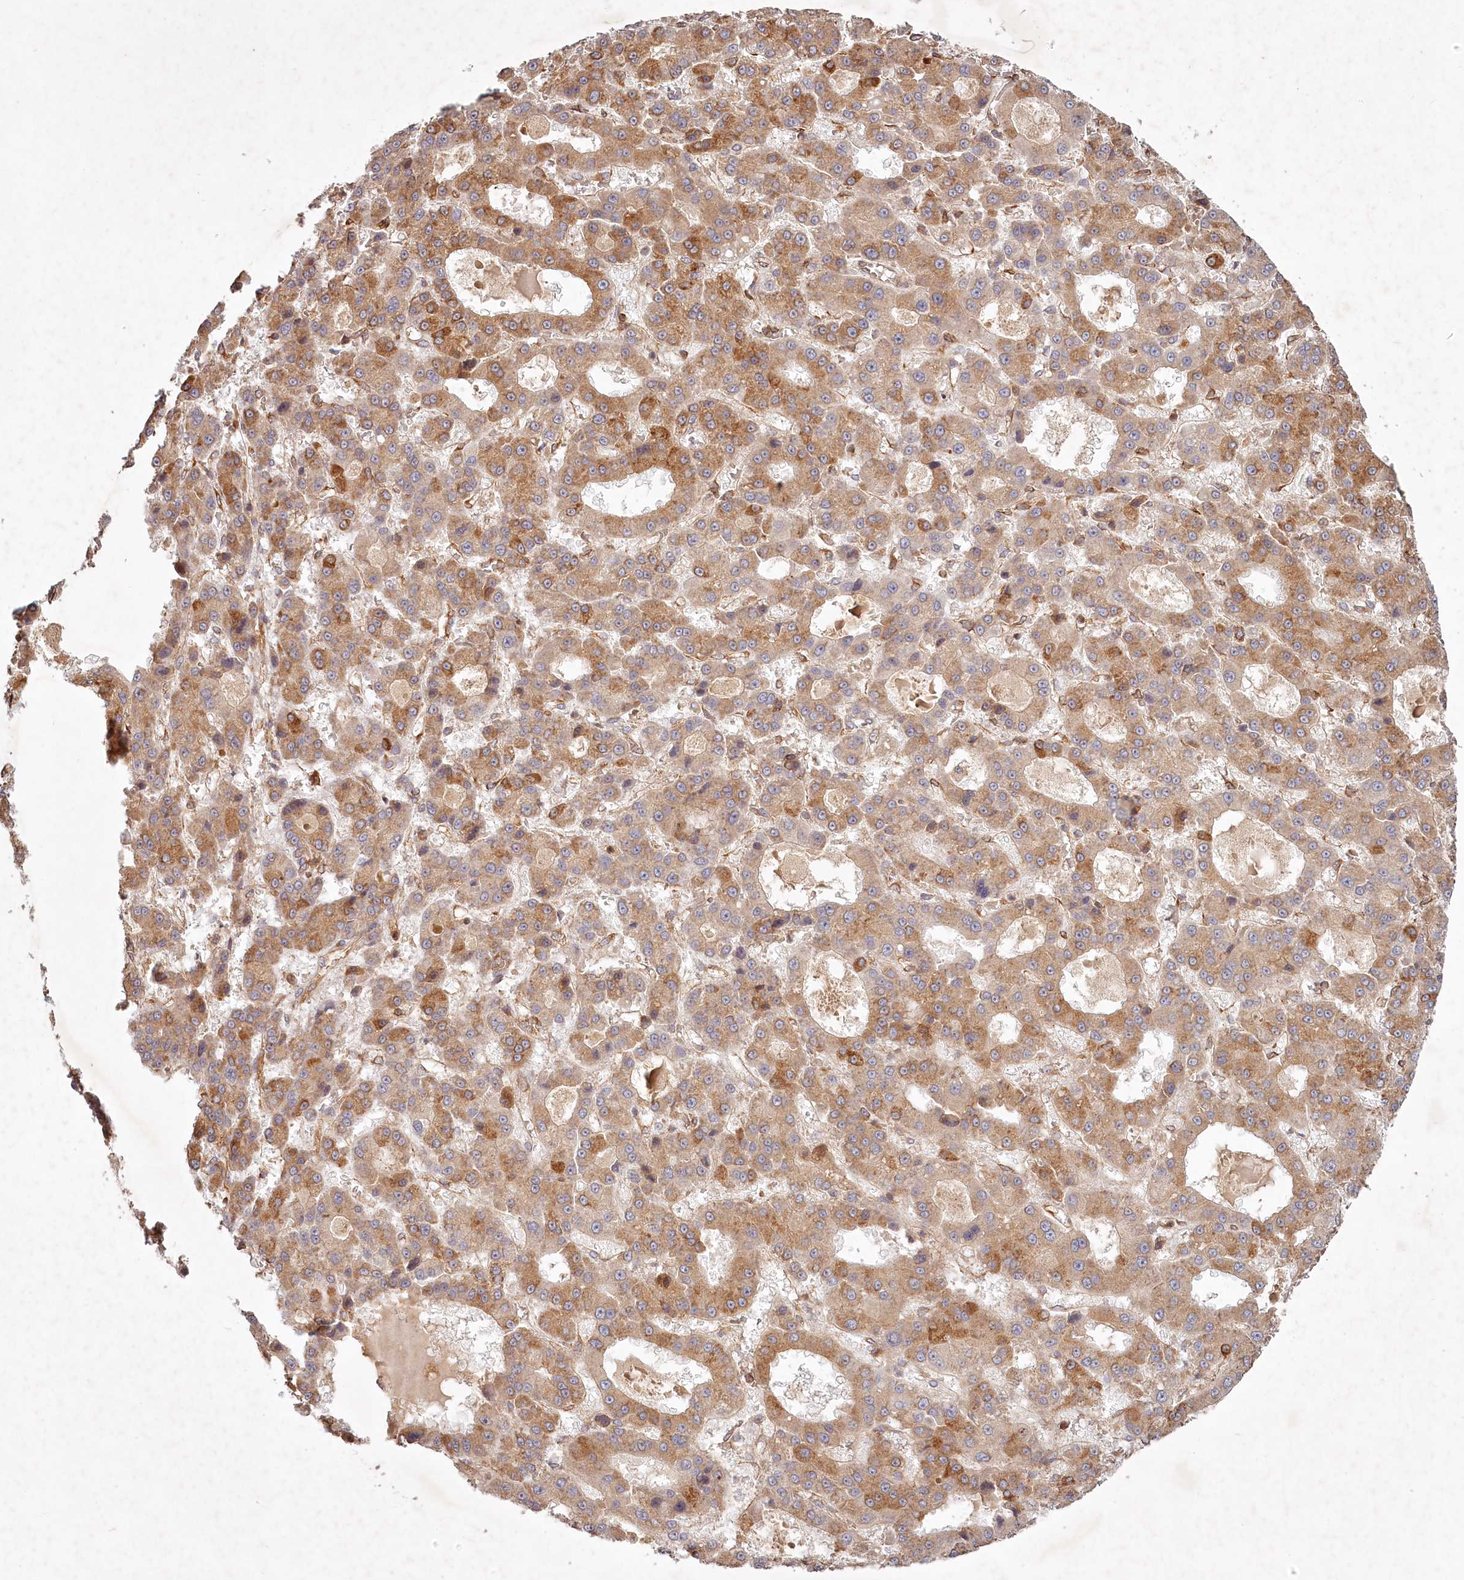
{"staining": {"intensity": "moderate", "quantity": ">75%", "location": "cytoplasmic/membranous"}, "tissue": "liver cancer", "cell_type": "Tumor cells", "image_type": "cancer", "snomed": [{"axis": "morphology", "description": "Carcinoma, Hepatocellular, NOS"}, {"axis": "topography", "description": "Liver"}], "caption": "Immunohistochemistry (IHC) (DAB (3,3'-diaminobenzidine)) staining of liver hepatocellular carcinoma displays moderate cytoplasmic/membranous protein positivity in about >75% of tumor cells. (Stains: DAB (3,3'-diaminobenzidine) in brown, nuclei in blue, Microscopy: brightfield microscopy at high magnification).", "gene": "TMIE", "patient": {"sex": "male", "age": 70}}